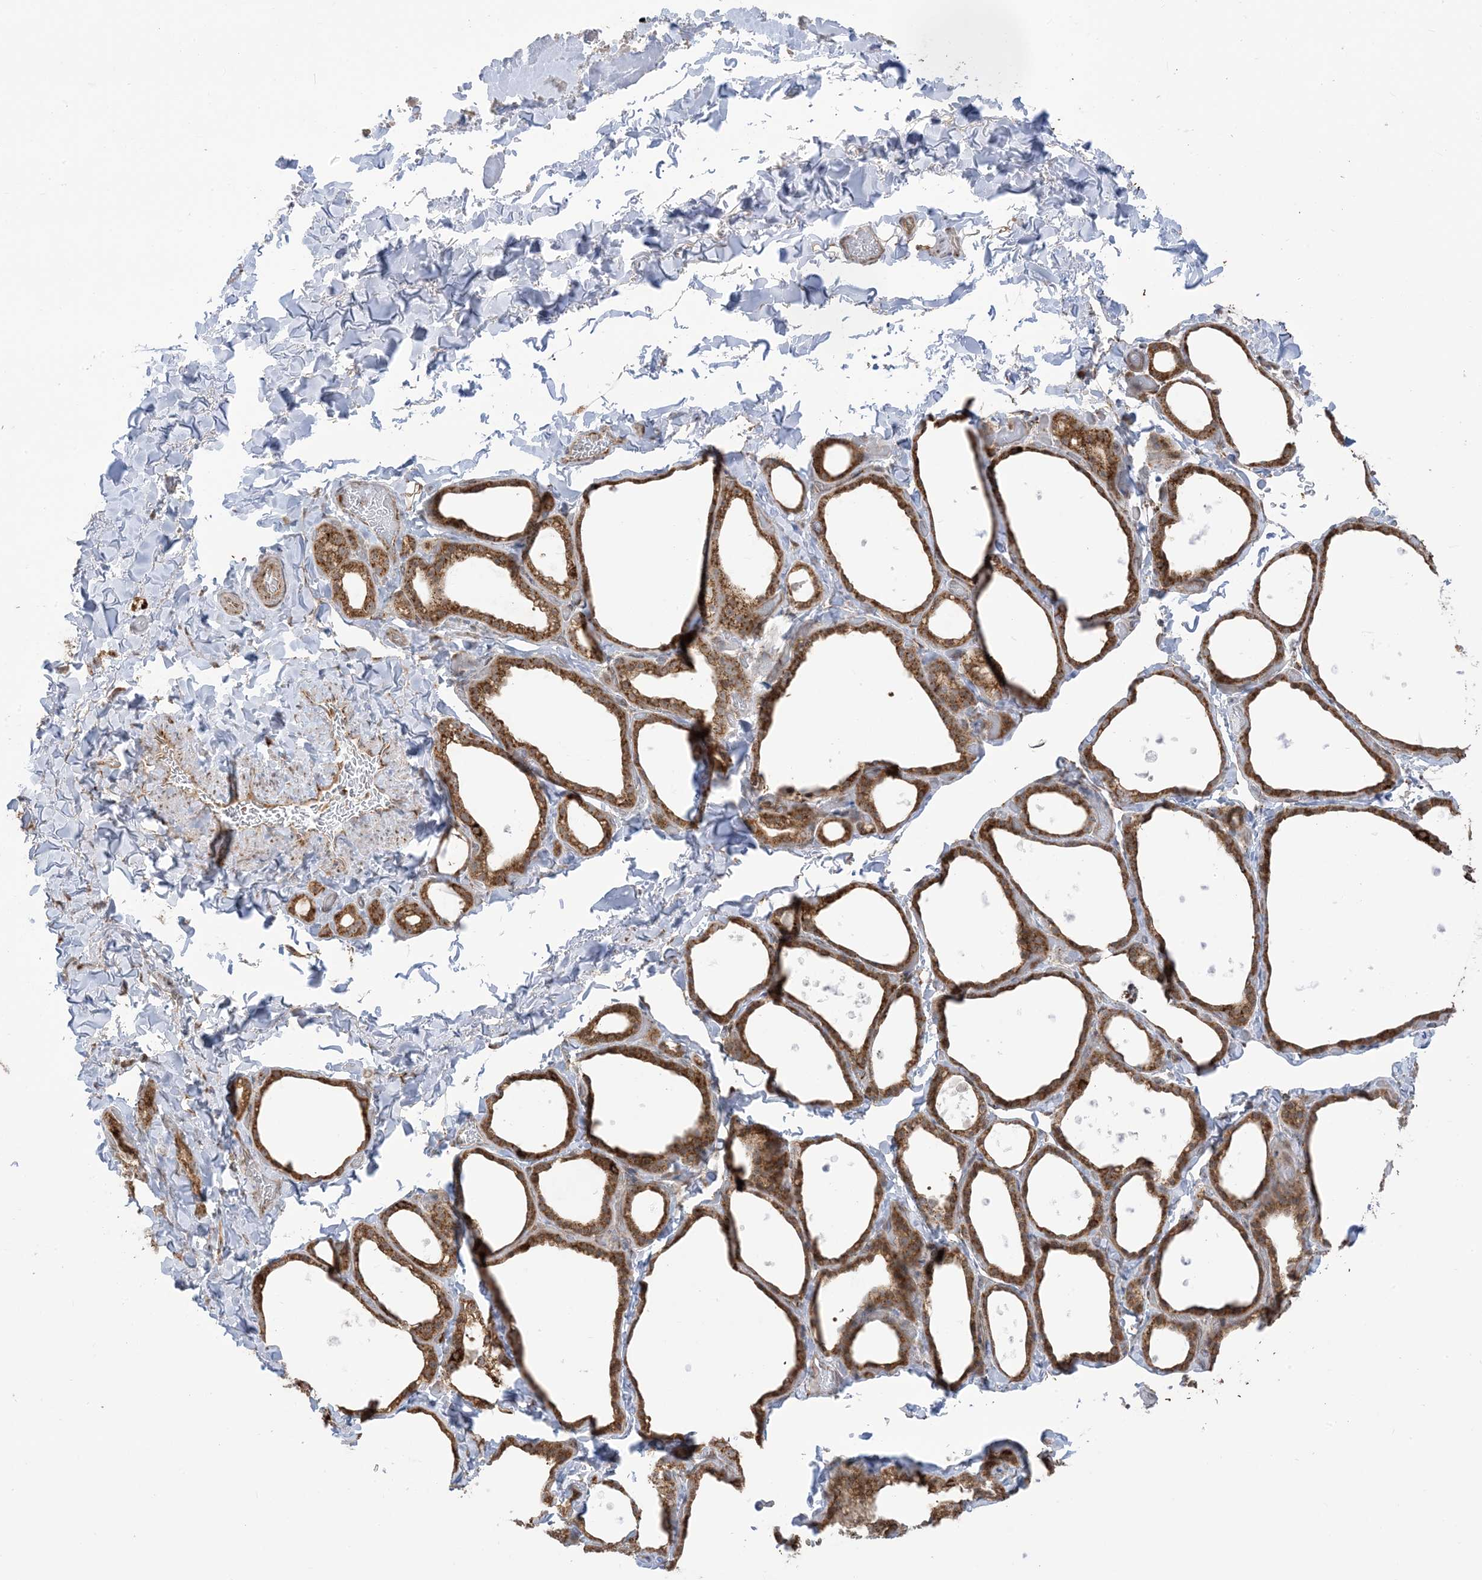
{"staining": {"intensity": "moderate", "quantity": ">75%", "location": "cytoplasmic/membranous"}, "tissue": "thyroid gland", "cell_type": "Glandular cells", "image_type": "normal", "snomed": [{"axis": "morphology", "description": "Normal tissue, NOS"}, {"axis": "topography", "description": "Thyroid gland"}], "caption": "Immunohistochemical staining of normal thyroid gland reveals medium levels of moderate cytoplasmic/membranous expression in approximately >75% of glandular cells.", "gene": "MAPKBP1", "patient": {"sex": "female", "age": 44}}